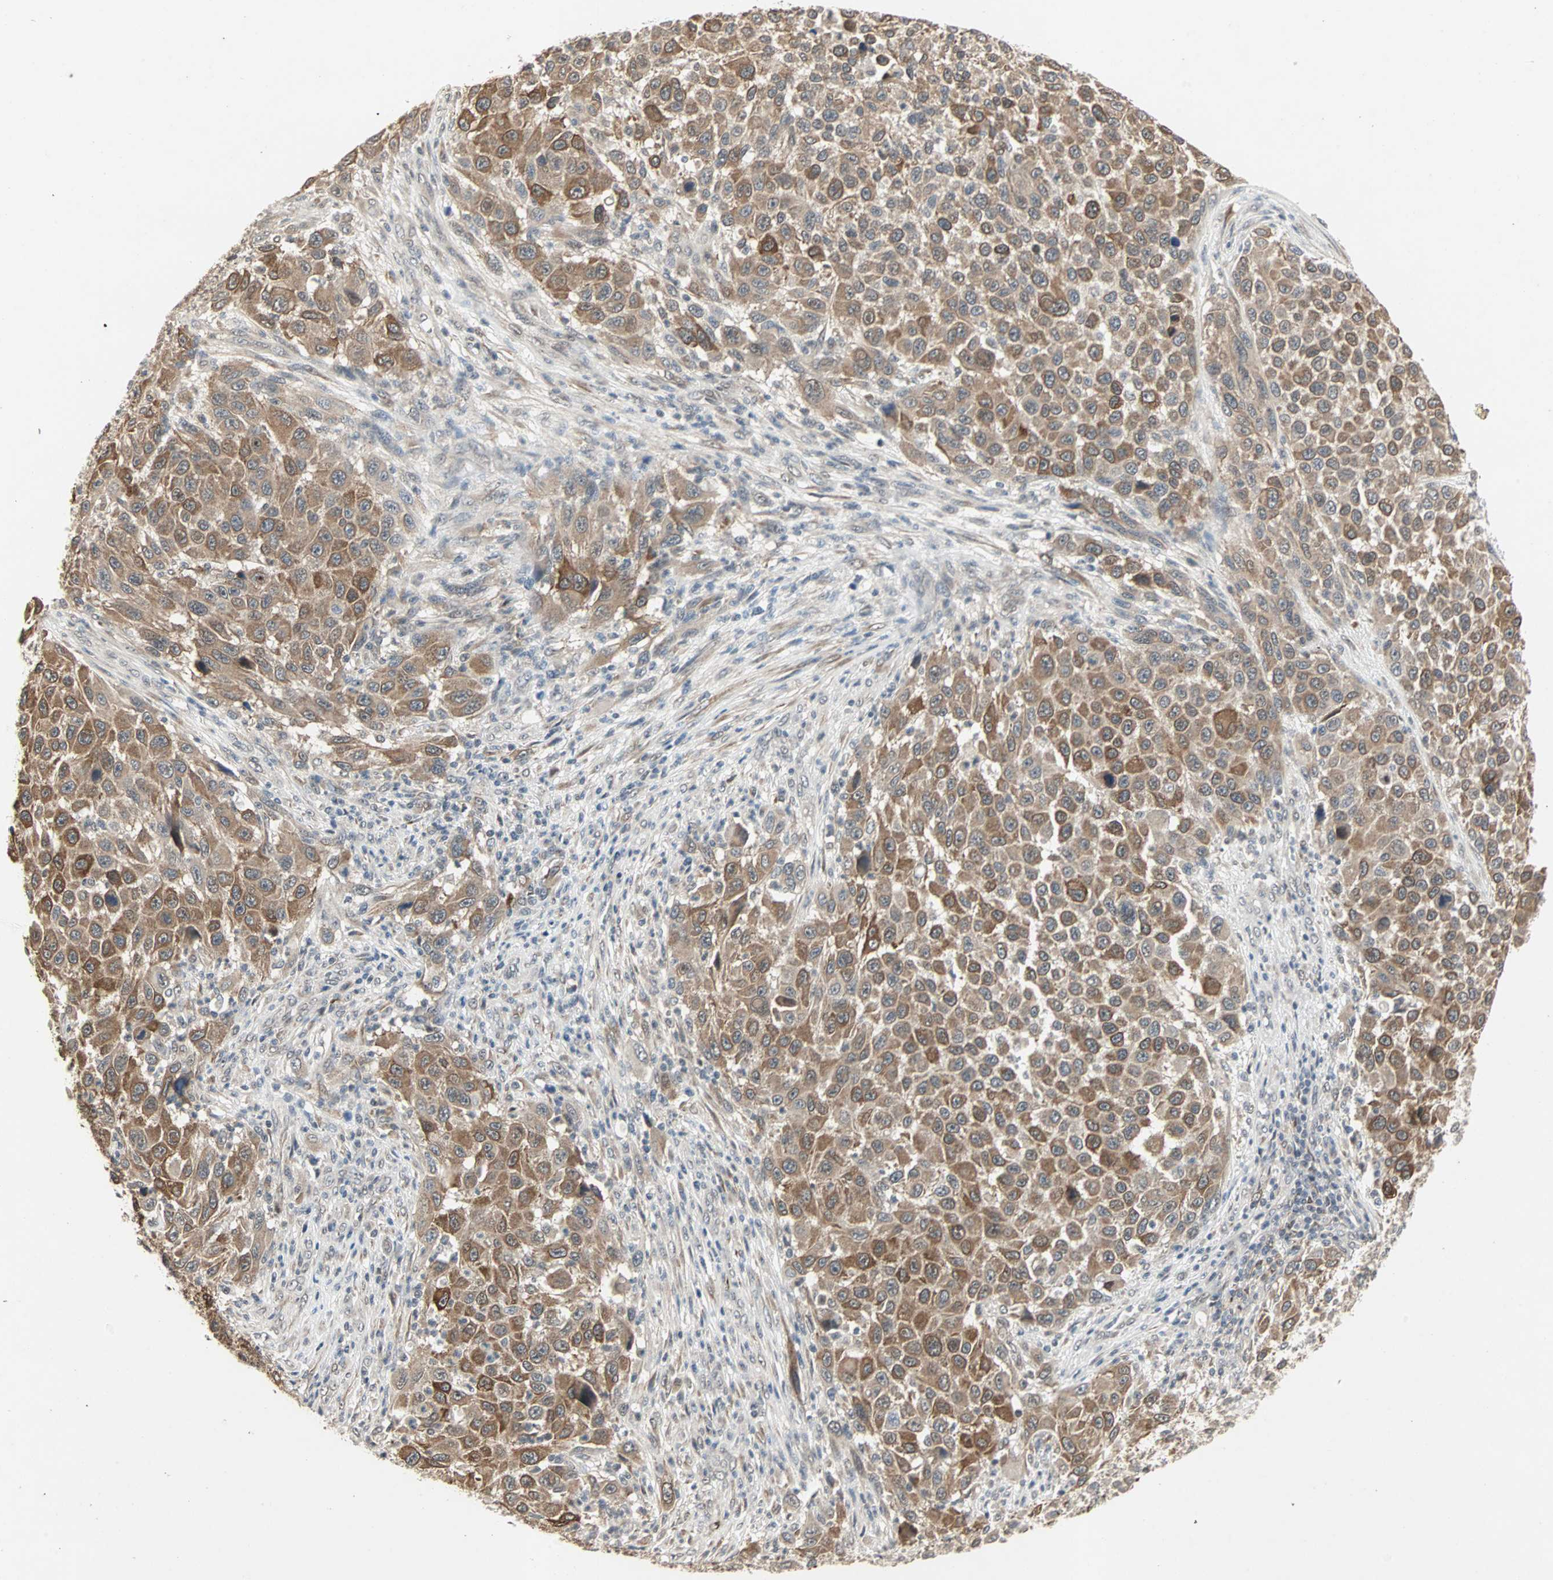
{"staining": {"intensity": "moderate", "quantity": ">75%", "location": "cytoplasmic/membranous"}, "tissue": "melanoma", "cell_type": "Tumor cells", "image_type": "cancer", "snomed": [{"axis": "morphology", "description": "Malignant melanoma, Metastatic site"}, {"axis": "topography", "description": "Lymph node"}], "caption": "Immunohistochemical staining of malignant melanoma (metastatic site) exhibits medium levels of moderate cytoplasmic/membranous protein positivity in approximately >75% of tumor cells.", "gene": "TRPV4", "patient": {"sex": "male", "age": 61}}